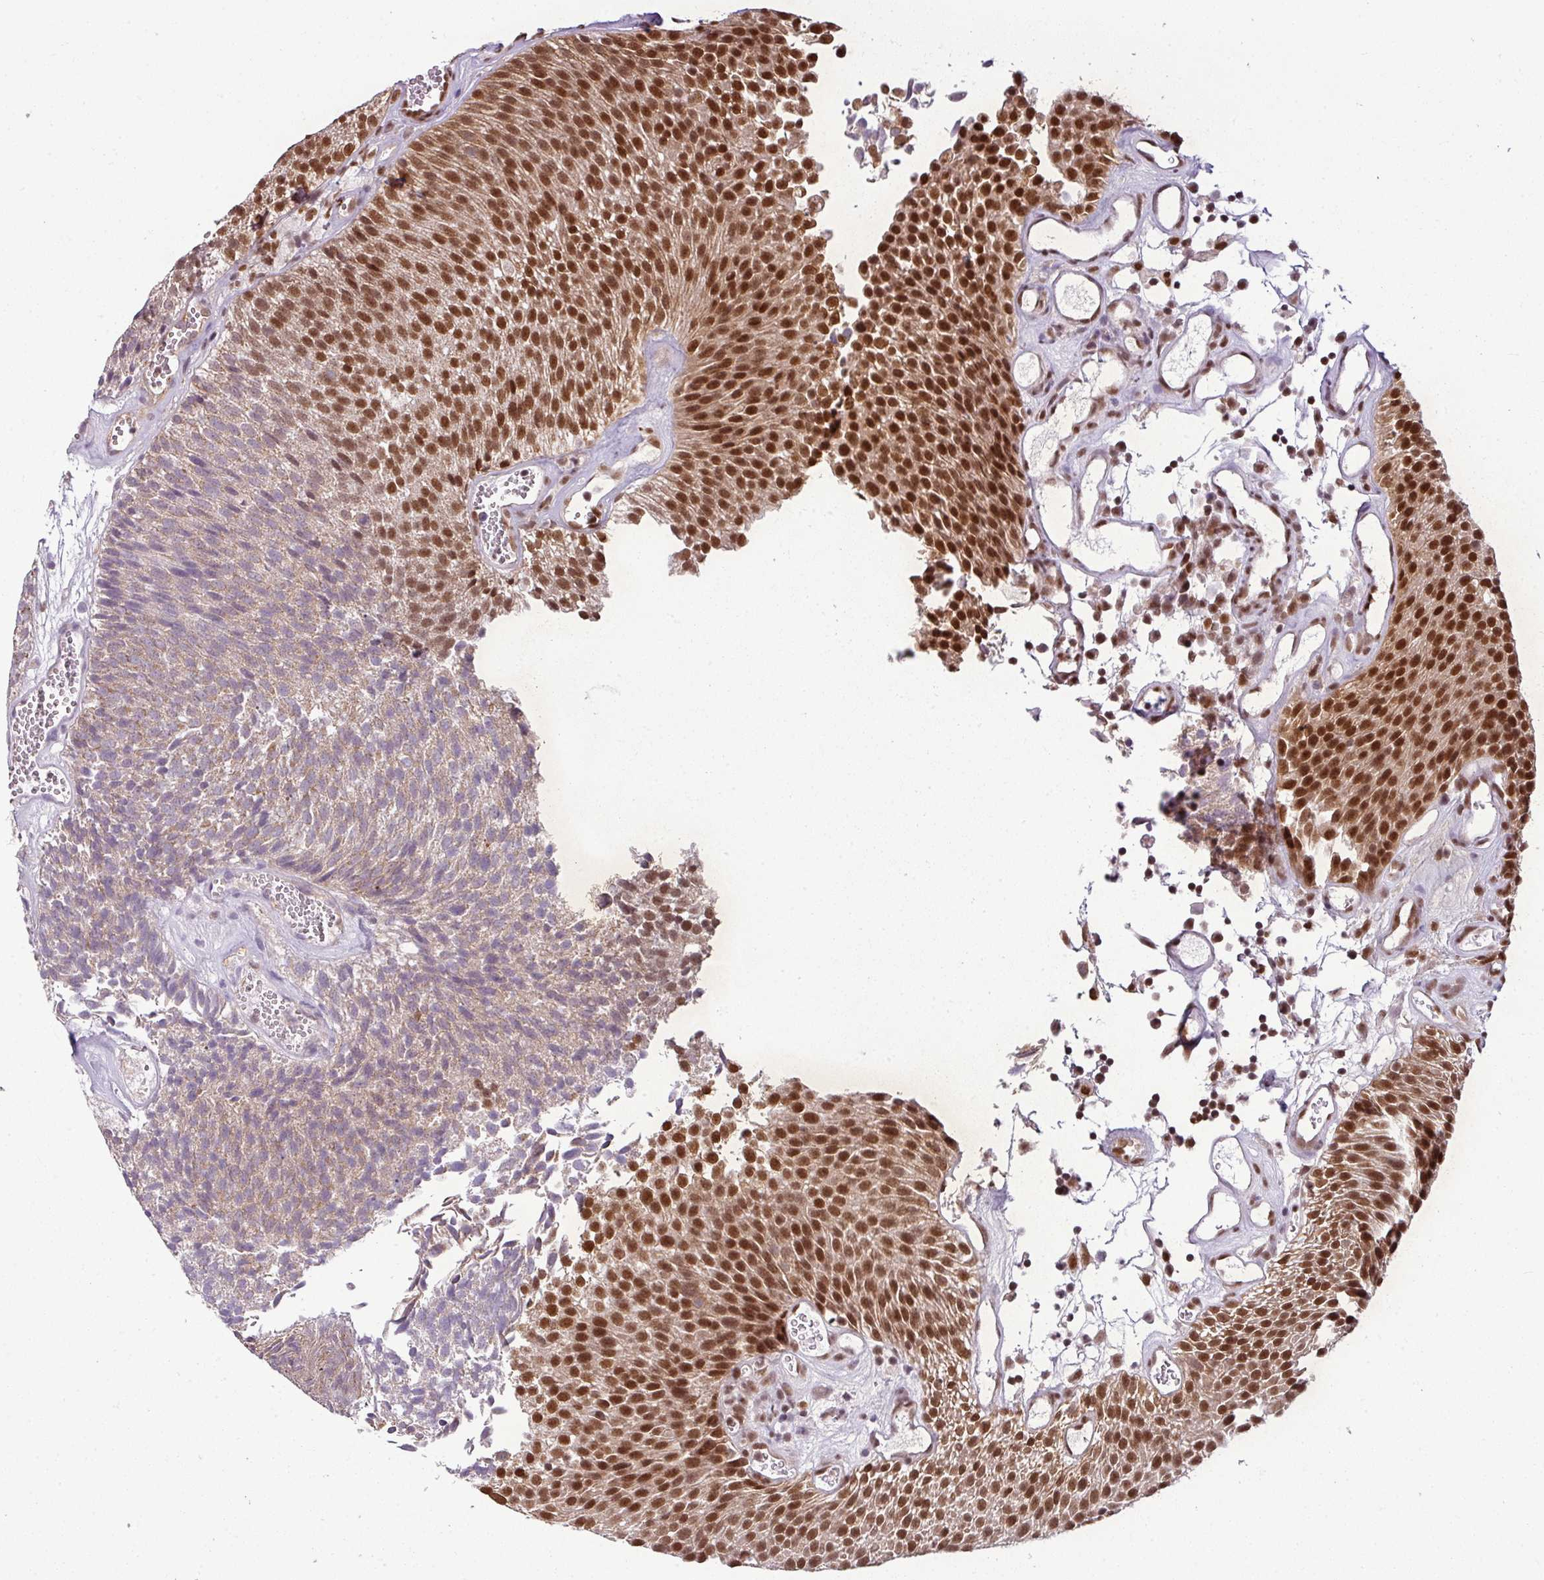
{"staining": {"intensity": "strong", "quantity": "25%-75%", "location": "cytoplasmic/membranous,nuclear"}, "tissue": "urothelial cancer", "cell_type": "Tumor cells", "image_type": "cancer", "snomed": [{"axis": "morphology", "description": "Urothelial carcinoma, Low grade"}, {"axis": "topography", "description": "Urinary bladder"}], "caption": "DAB (3,3'-diaminobenzidine) immunohistochemical staining of urothelial cancer demonstrates strong cytoplasmic/membranous and nuclear protein staining in about 25%-75% of tumor cells.", "gene": "DERPC", "patient": {"sex": "female", "age": 79}}